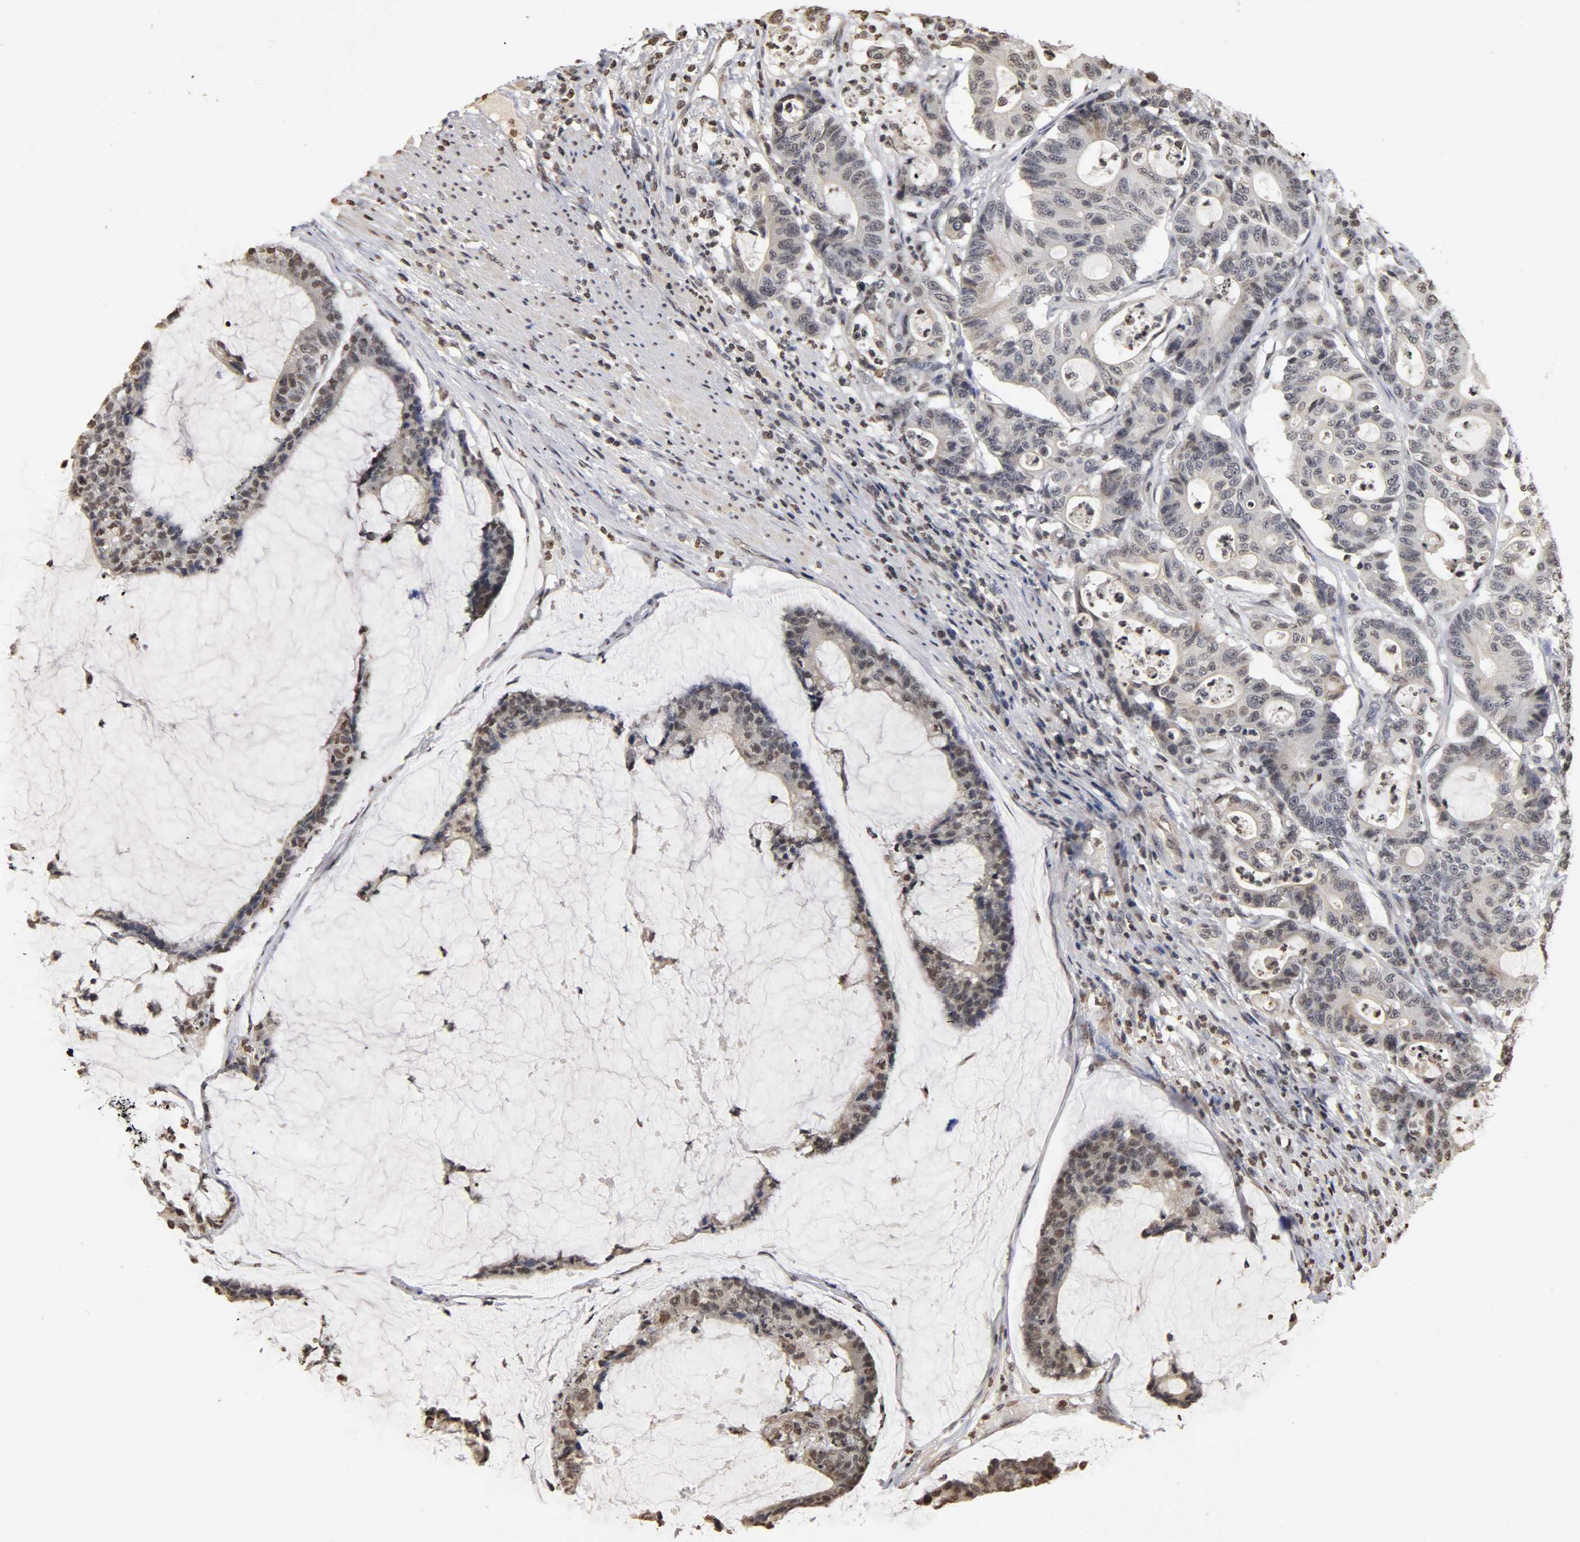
{"staining": {"intensity": "weak", "quantity": "25%-75%", "location": "nuclear"}, "tissue": "colorectal cancer", "cell_type": "Tumor cells", "image_type": "cancer", "snomed": [{"axis": "morphology", "description": "Adenocarcinoma, NOS"}, {"axis": "topography", "description": "Colon"}], "caption": "Adenocarcinoma (colorectal) was stained to show a protein in brown. There is low levels of weak nuclear positivity in approximately 25%-75% of tumor cells.", "gene": "ERCC2", "patient": {"sex": "female", "age": 84}}